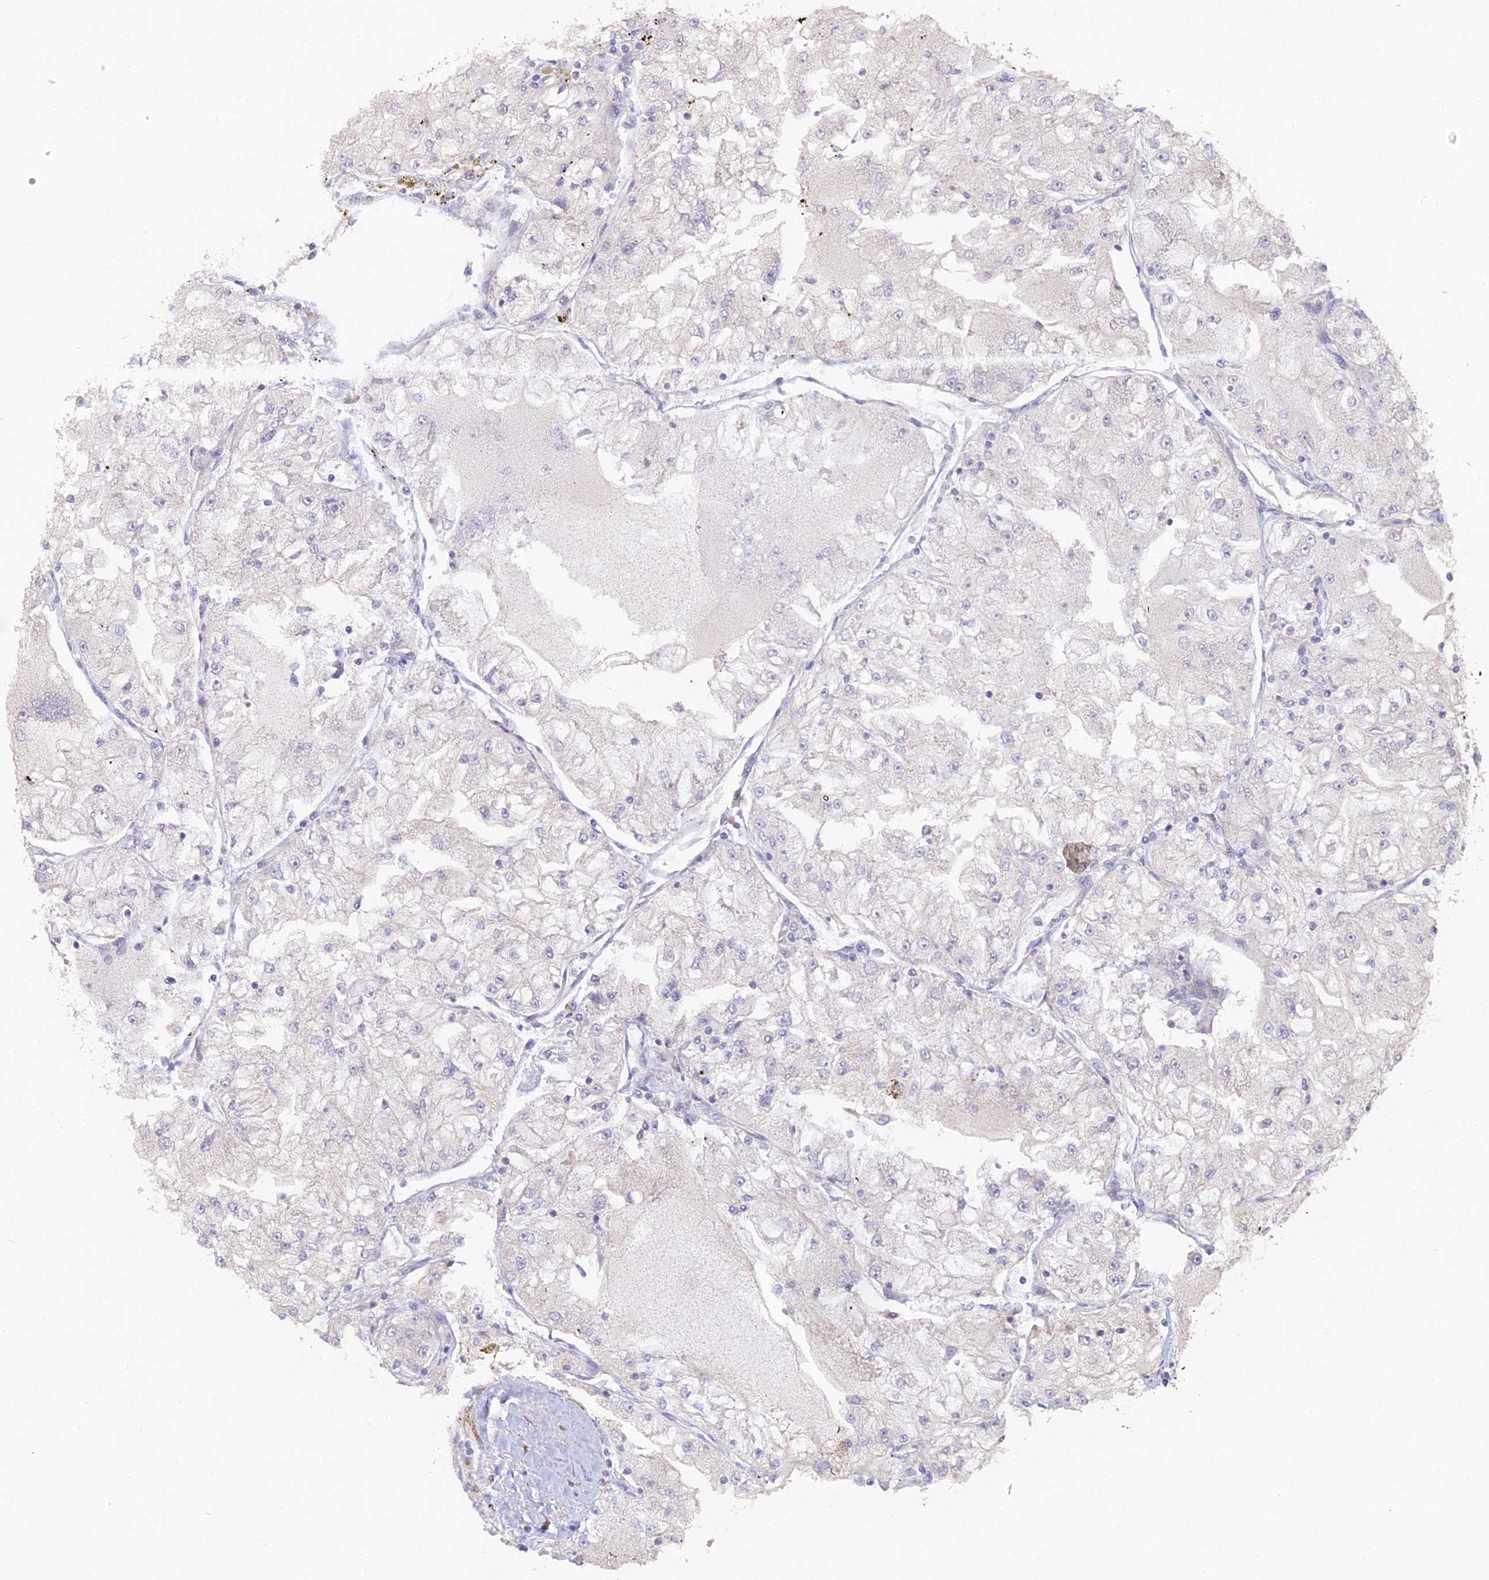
{"staining": {"intensity": "negative", "quantity": "none", "location": "none"}, "tissue": "renal cancer", "cell_type": "Tumor cells", "image_type": "cancer", "snomed": [{"axis": "morphology", "description": "Adenocarcinoma, NOS"}, {"axis": "topography", "description": "Kidney"}], "caption": "High power microscopy image of an IHC micrograph of adenocarcinoma (renal), revealing no significant expression in tumor cells.", "gene": "PAGR1", "patient": {"sex": "female", "age": 72}}